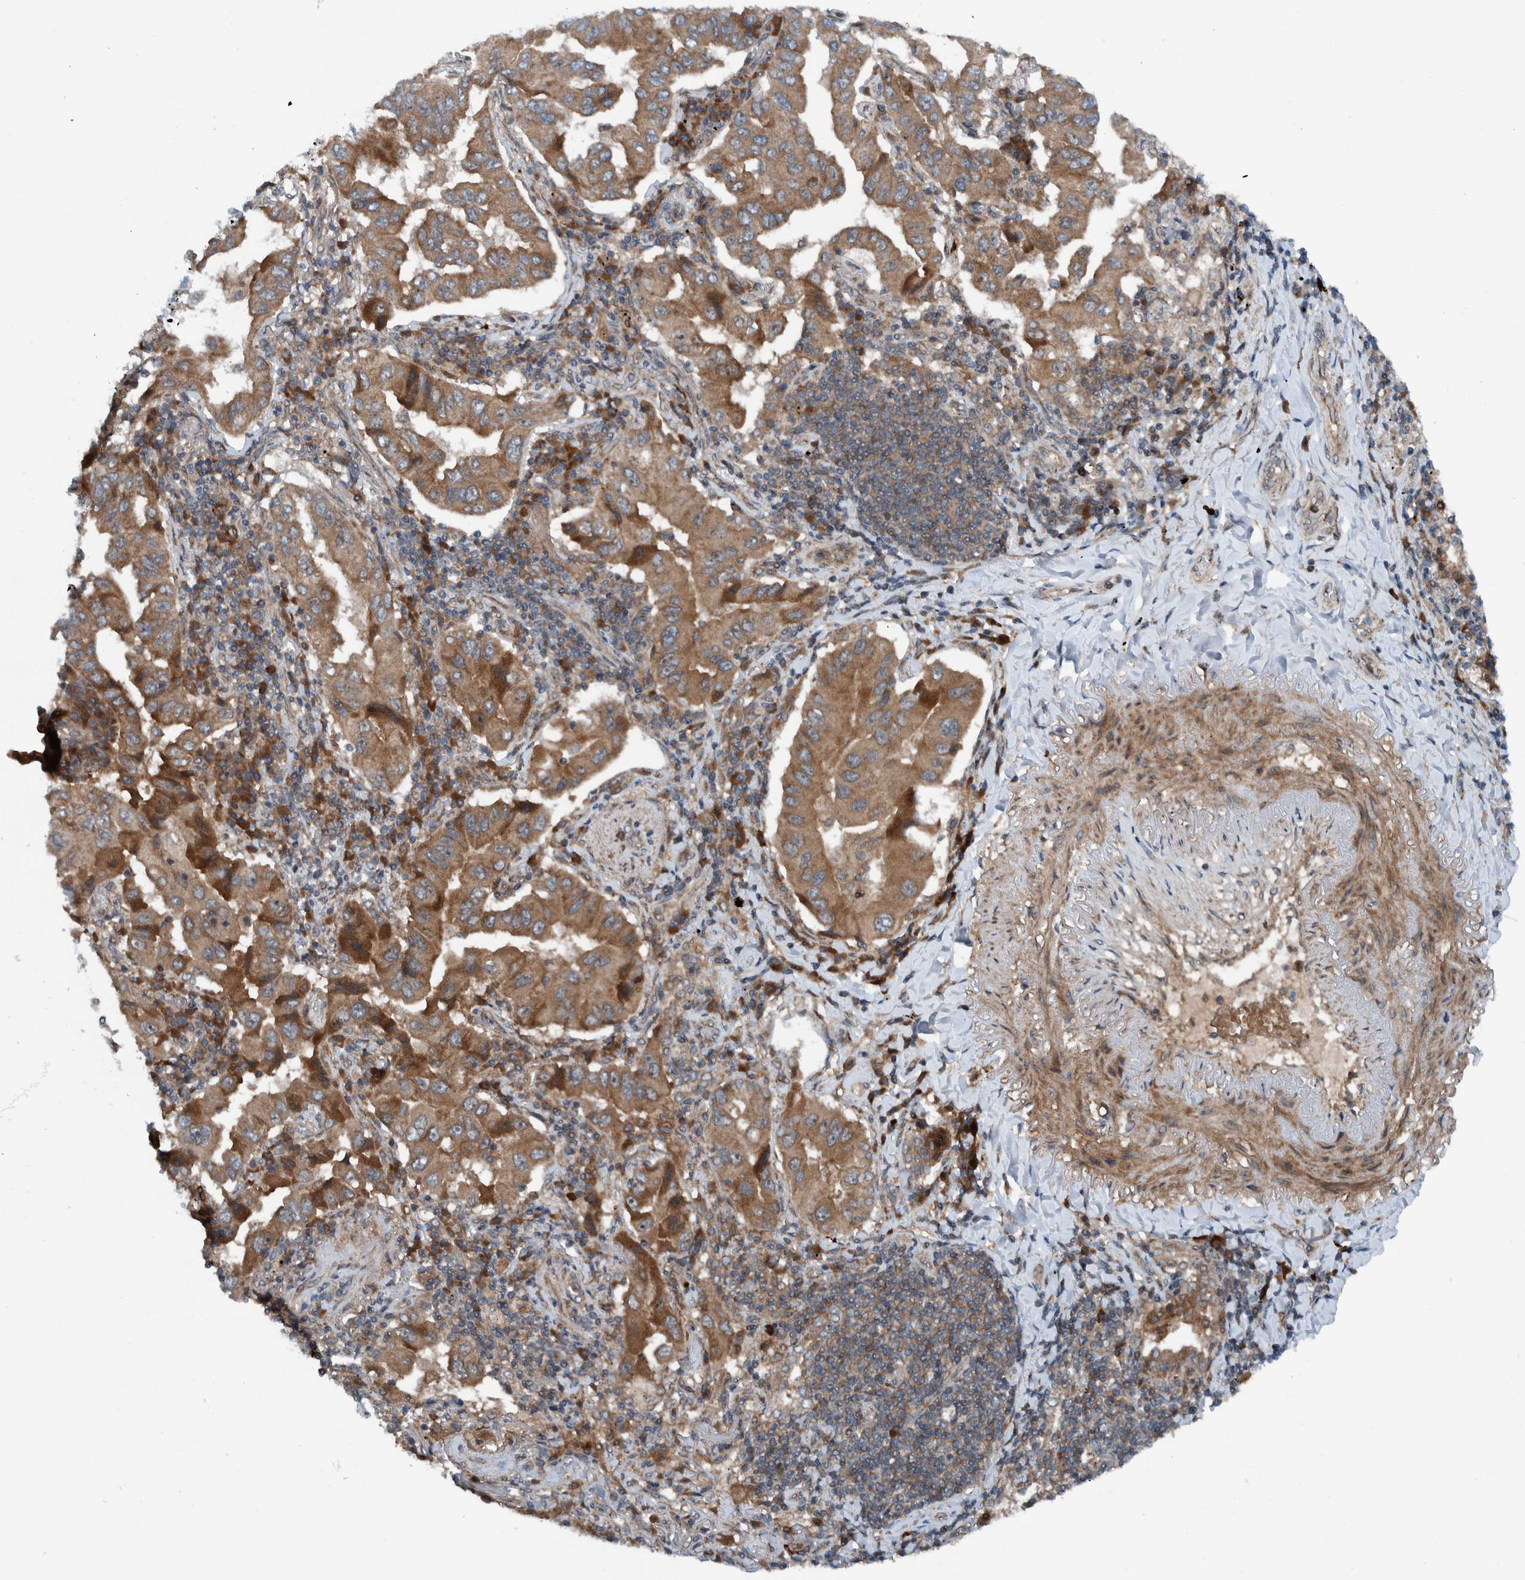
{"staining": {"intensity": "moderate", "quantity": ">75%", "location": "cytoplasmic/membranous"}, "tissue": "lung cancer", "cell_type": "Tumor cells", "image_type": "cancer", "snomed": [{"axis": "morphology", "description": "Adenocarcinoma, NOS"}, {"axis": "topography", "description": "Lung"}], "caption": "Immunohistochemical staining of lung cancer exhibits medium levels of moderate cytoplasmic/membranous protein positivity in approximately >75% of tumor cells.", "gene": "CUEDC1", "patient": {"sex": "female", "age": 65}}